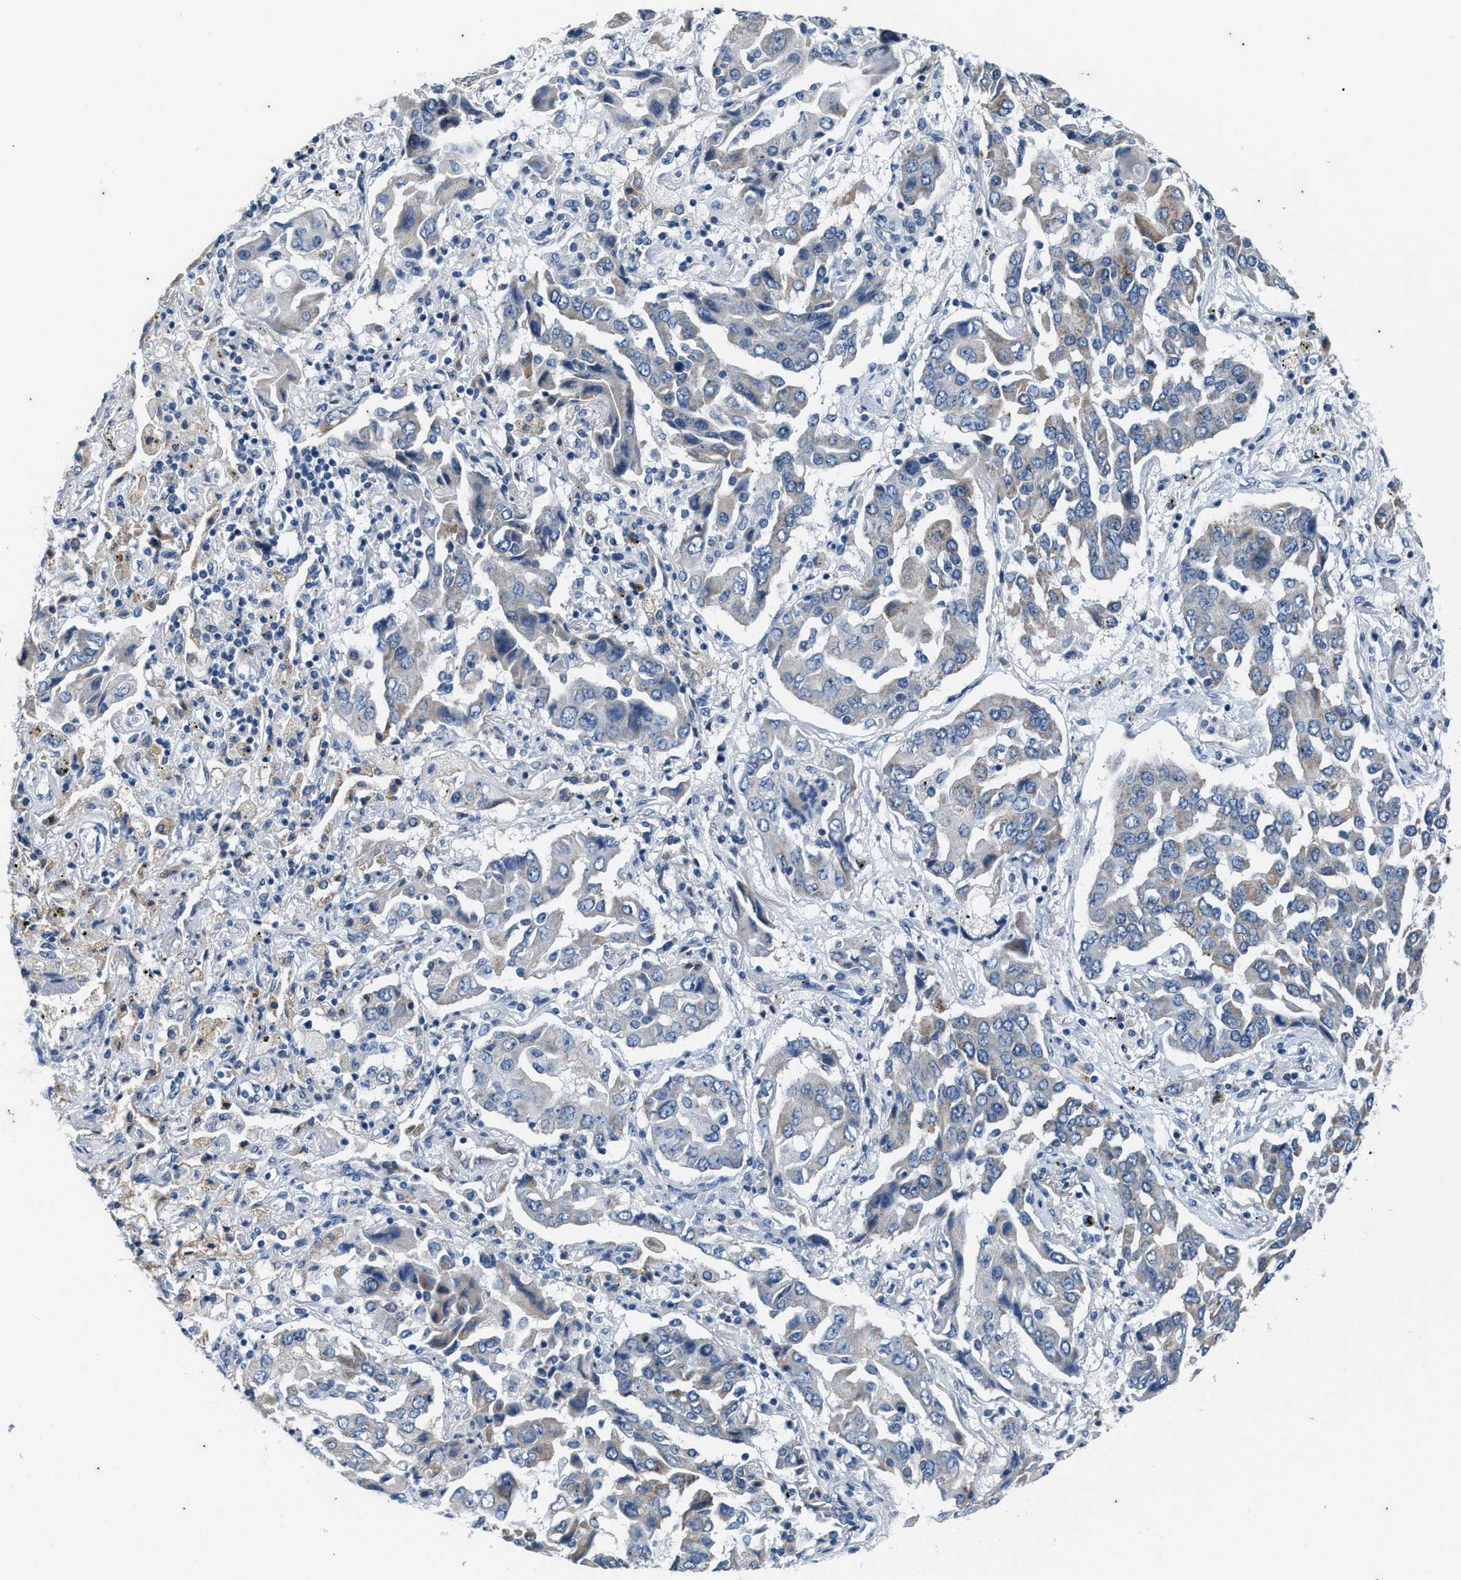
{"staining": {"intensity": "weak", "quantity": "<25%", "location": "cytoplasmic/membranous"}, "tissue": "lung cancer", "cell_type": "Tumor cells", "image_type": "cancer", "snomed": [{"axis": "morphology", "description": "Adenocarcinoma, NOS"}, {"axis": "topography", "description": "Lung"}], "caption": "Immunohistochemical staining of lung cancer displays no significant expression in tumor cells. (Stains: DAB IHC with hematoxylin counter stain, Microscopy: brightfield microscopy at high magnification).", "gene": "KIF24", "patient": {"sex": "female", "age": 65}}